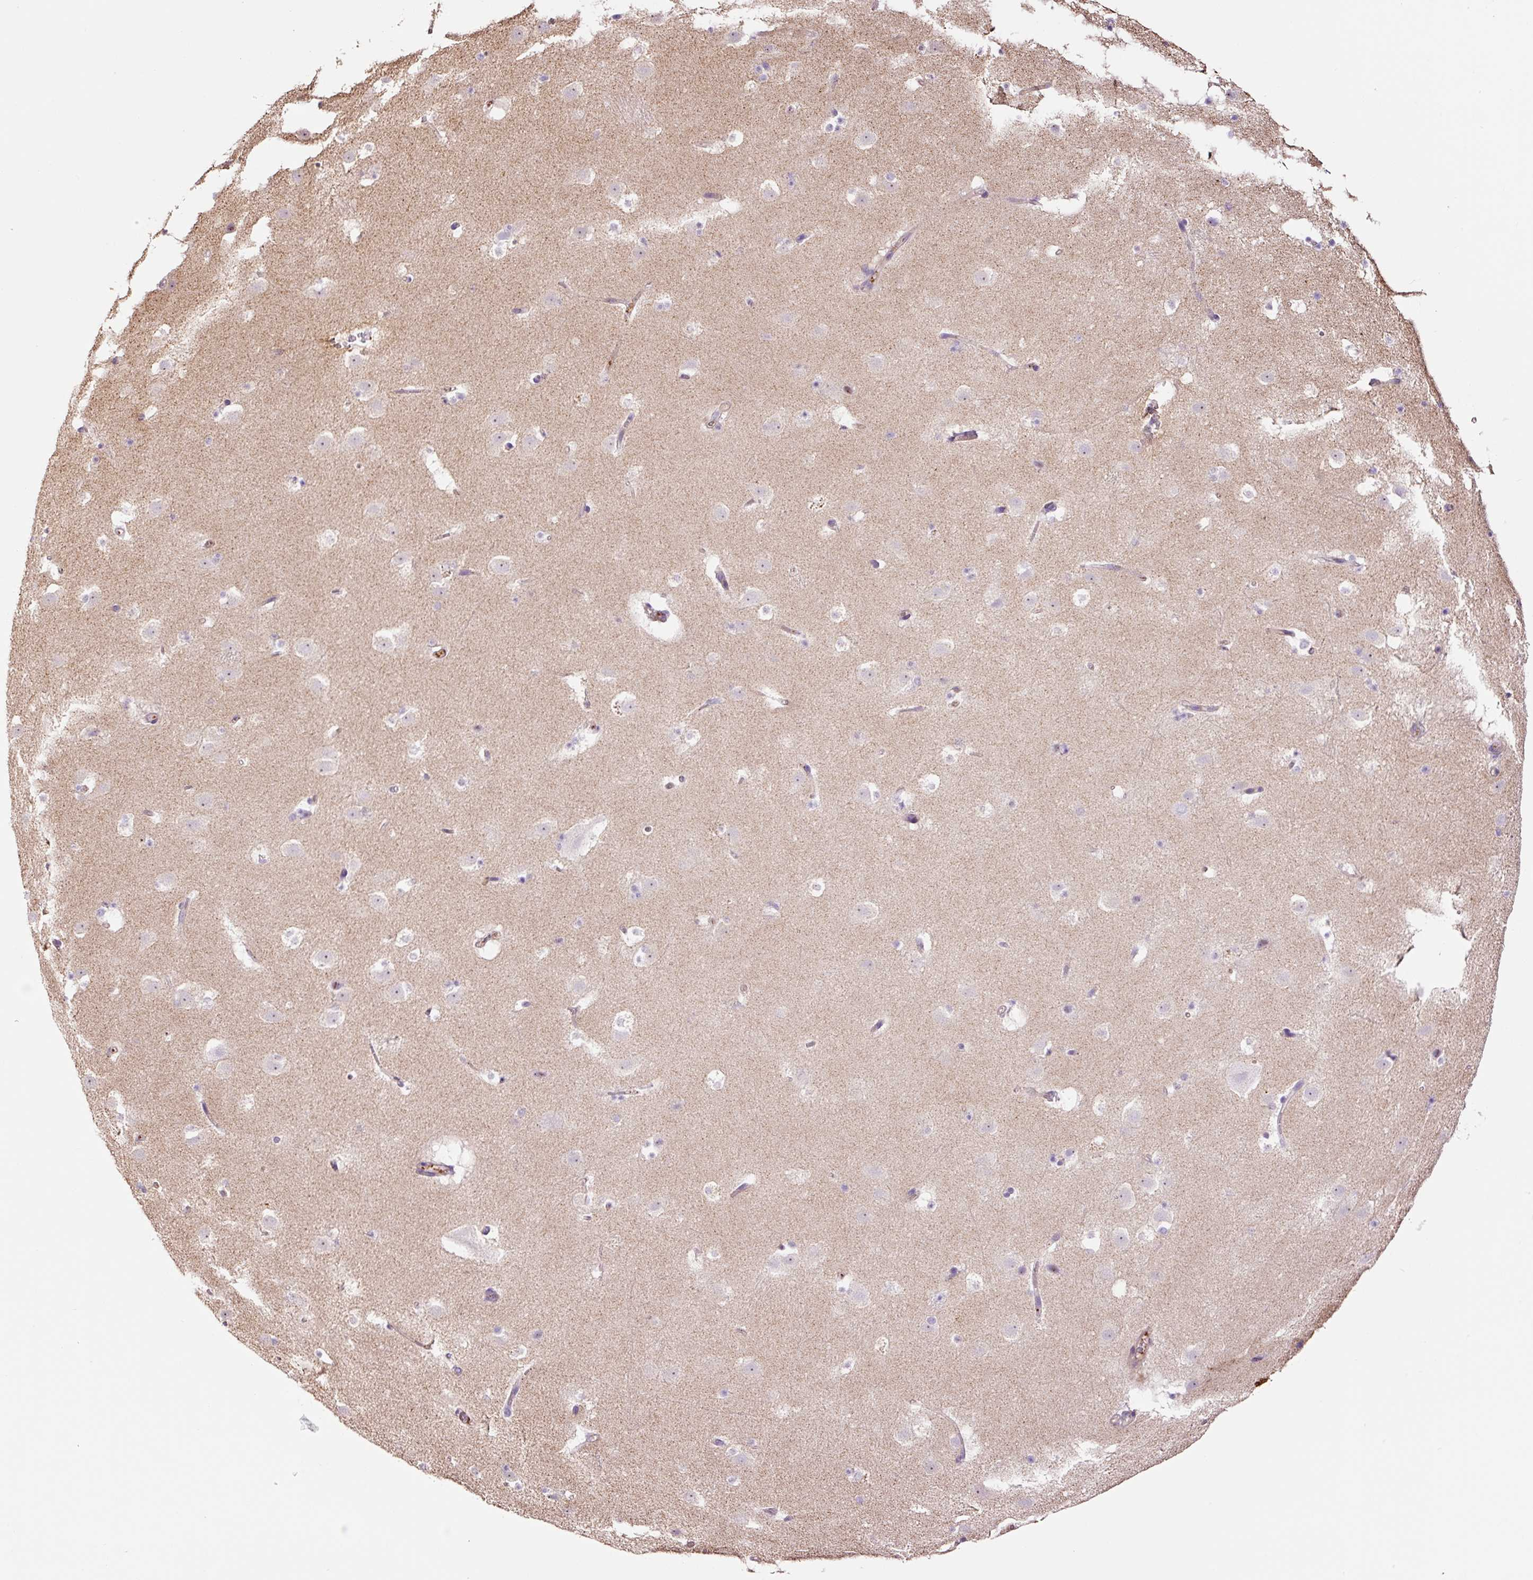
{"staining": {"intensity": "negative", "quantity": "none", "location": "none"}, "tissue": "caudate", "cell_type": "Glial cells", "image_type": "normal", "snomed": [{"axis": "morphology", "description": "Normal tissue, NOS"}, {"axis": "topography", "description": "Lateral ventricle wall"}], "caption": "A high-resolution histopathology image shows IHC staining of benign caudate, which demonstrates no significant positivity in glial cells.", "gene": "TMEM235", "patient": {"sex": "male", "age": 37}}